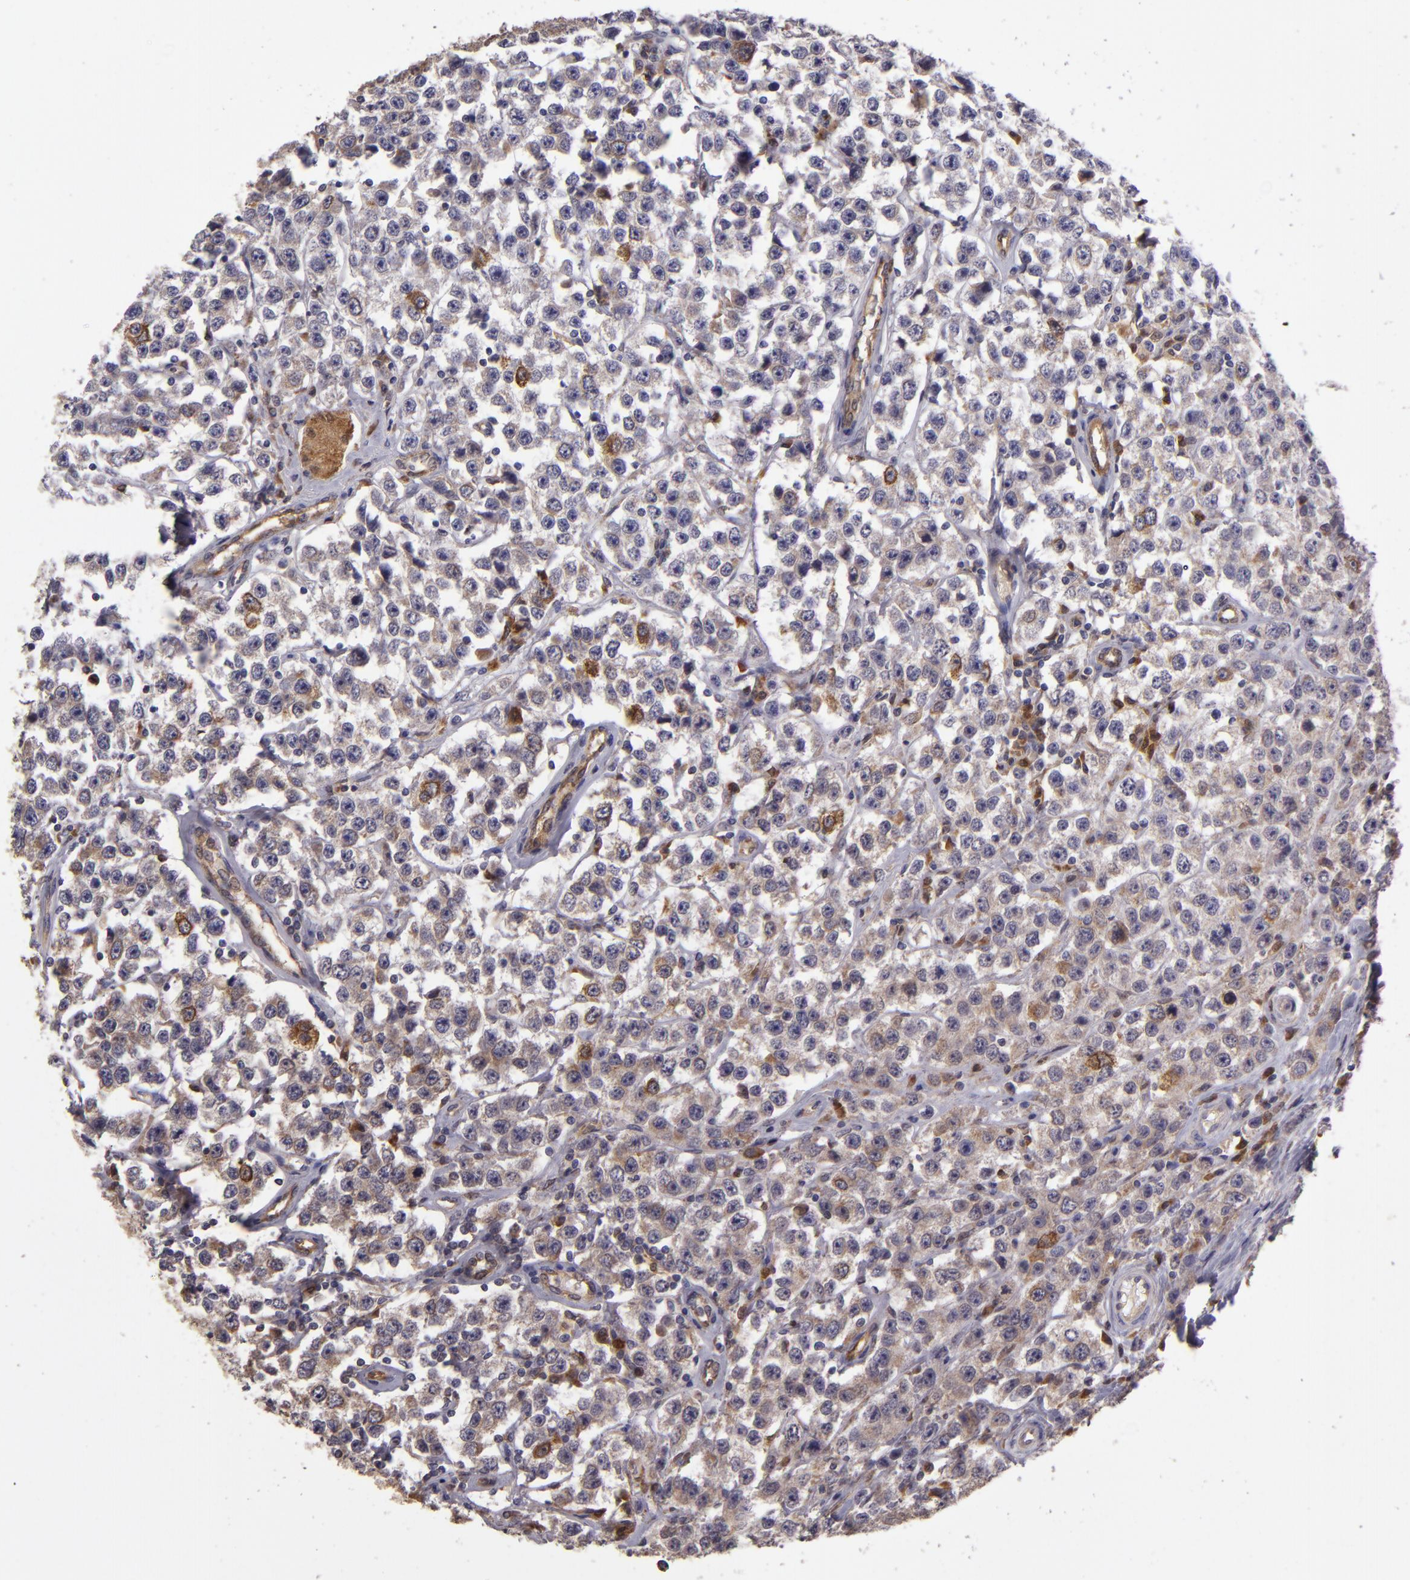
{"staining": {"intensity": "moderate", "quantity": "<25%", "location": "cytoplasmic/membranous"}, "tissue": "testis cancer", "cell_type": "Tumor cells", "image_type": "cancer", "snomed": [{"axis": "morphology", "description": "Seminoma, NOS"}, {"axis": "topography", "description": "Testis"}], "caption": "The photomicrograph exhibits staining of seminoma (testis), revealing moderate cytoplasmic/membranous protein positivity (brown color) within tumor cells. Immunohistochemistry stains the protein of interest in brown and the nuclei are stained blue.", "gene": "FHIT", "patient": {"sex": "male", "age": 52}}